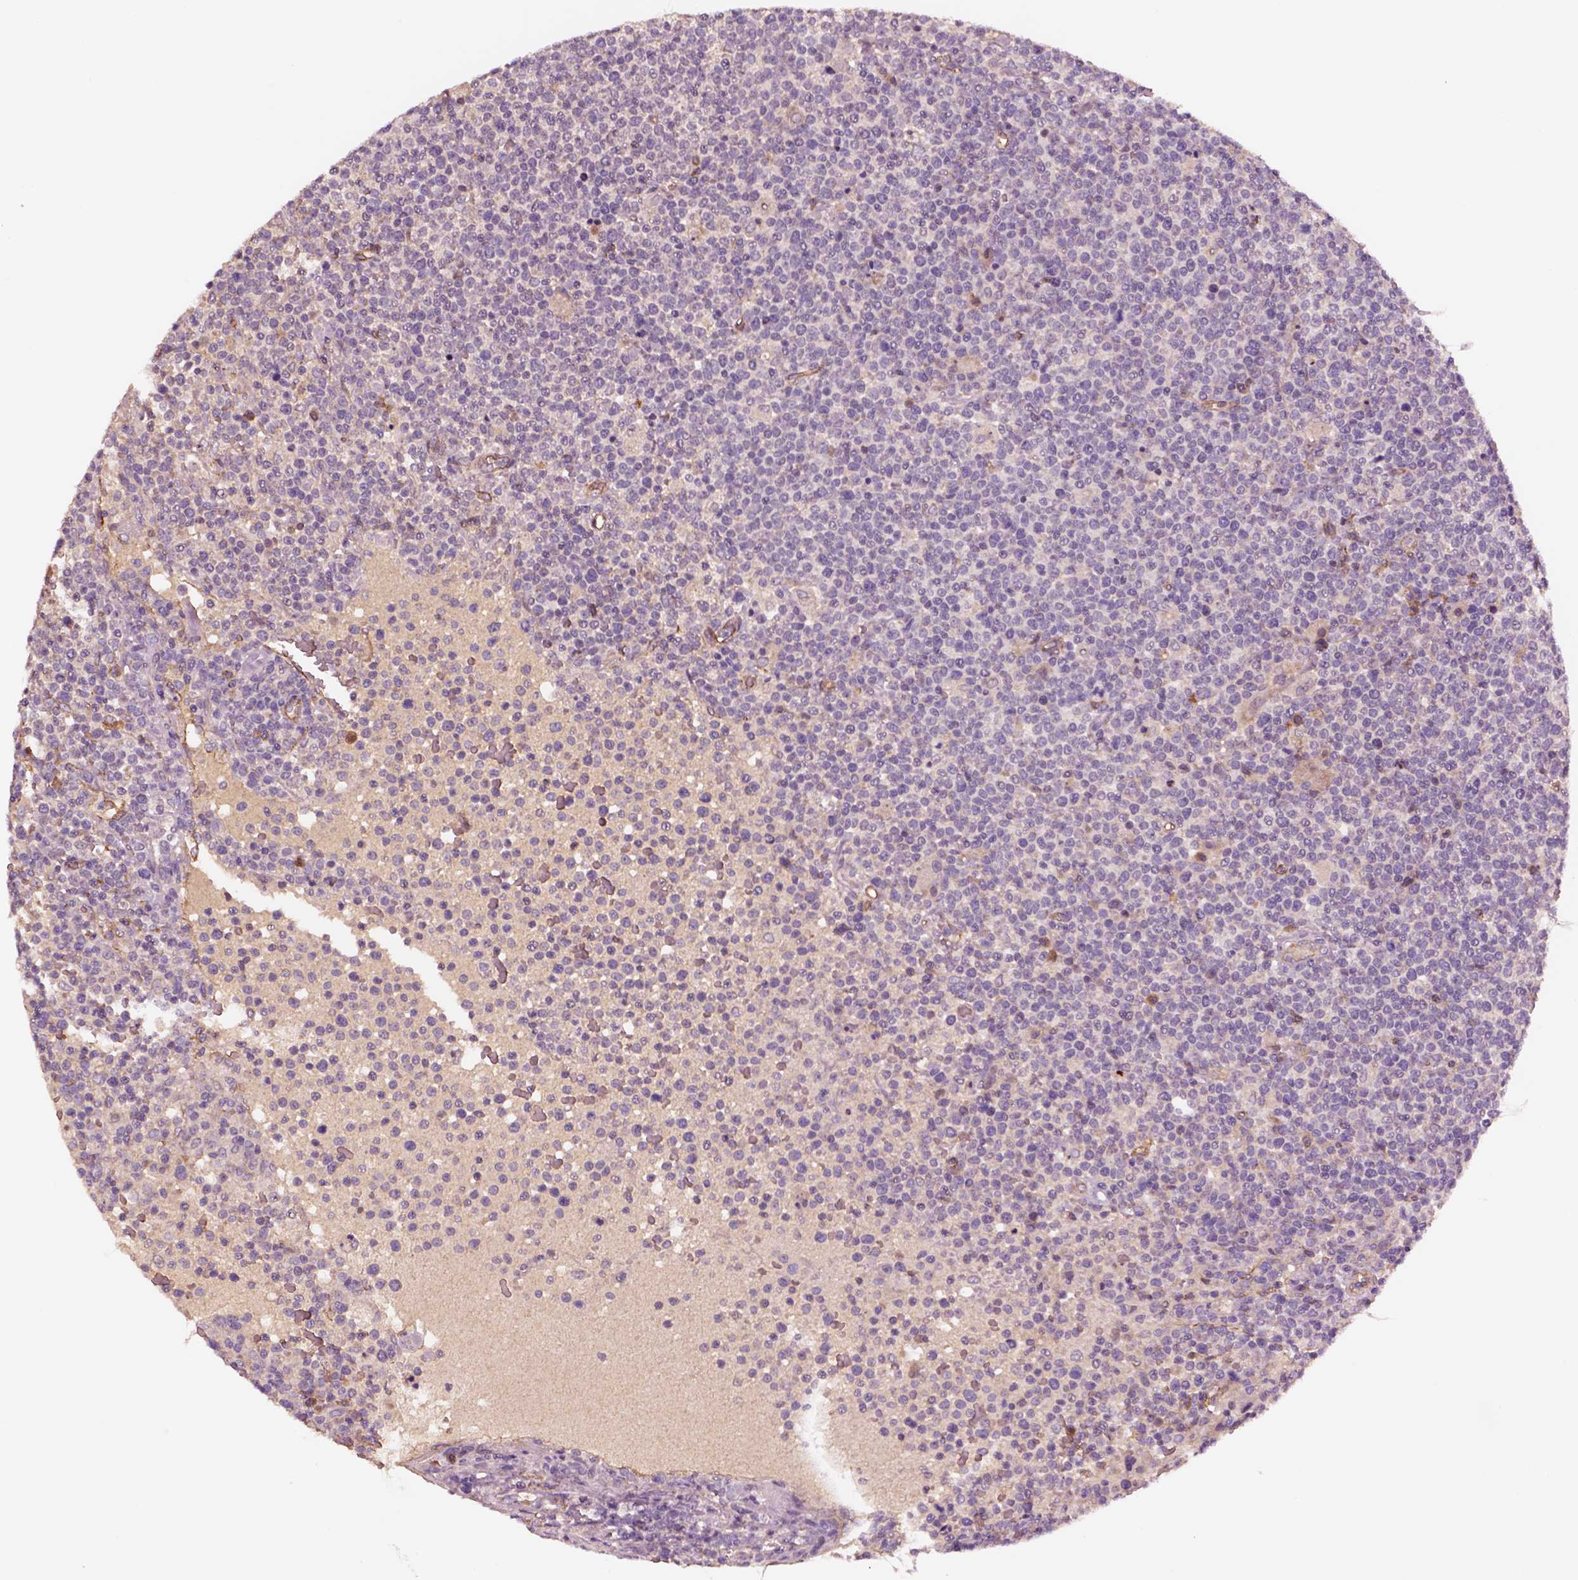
{"staining": {"intensity": "negative", "quantity": "none", "location": "none"}, "tissue": "lymphoma", "cell_type": "Tumor cells", "image_type": "cancer", "snomed": [{"axis": "morphology", "description": "Malignant lymphoma, non-Hodgkin's type, High grade"}, {"axis": "topography", "description": "Lymph node"}], "caption": "Immunohistochemistry (IHC) micrograph of malignant lymphoma, non-Hodgkin's type (high-grade) stained for a protein (brown), which displays no expression in tumor cells. Nuclei are stained in blue.", "gene": "HTR1B", "patient": {"sex": "male", "age": 61}}